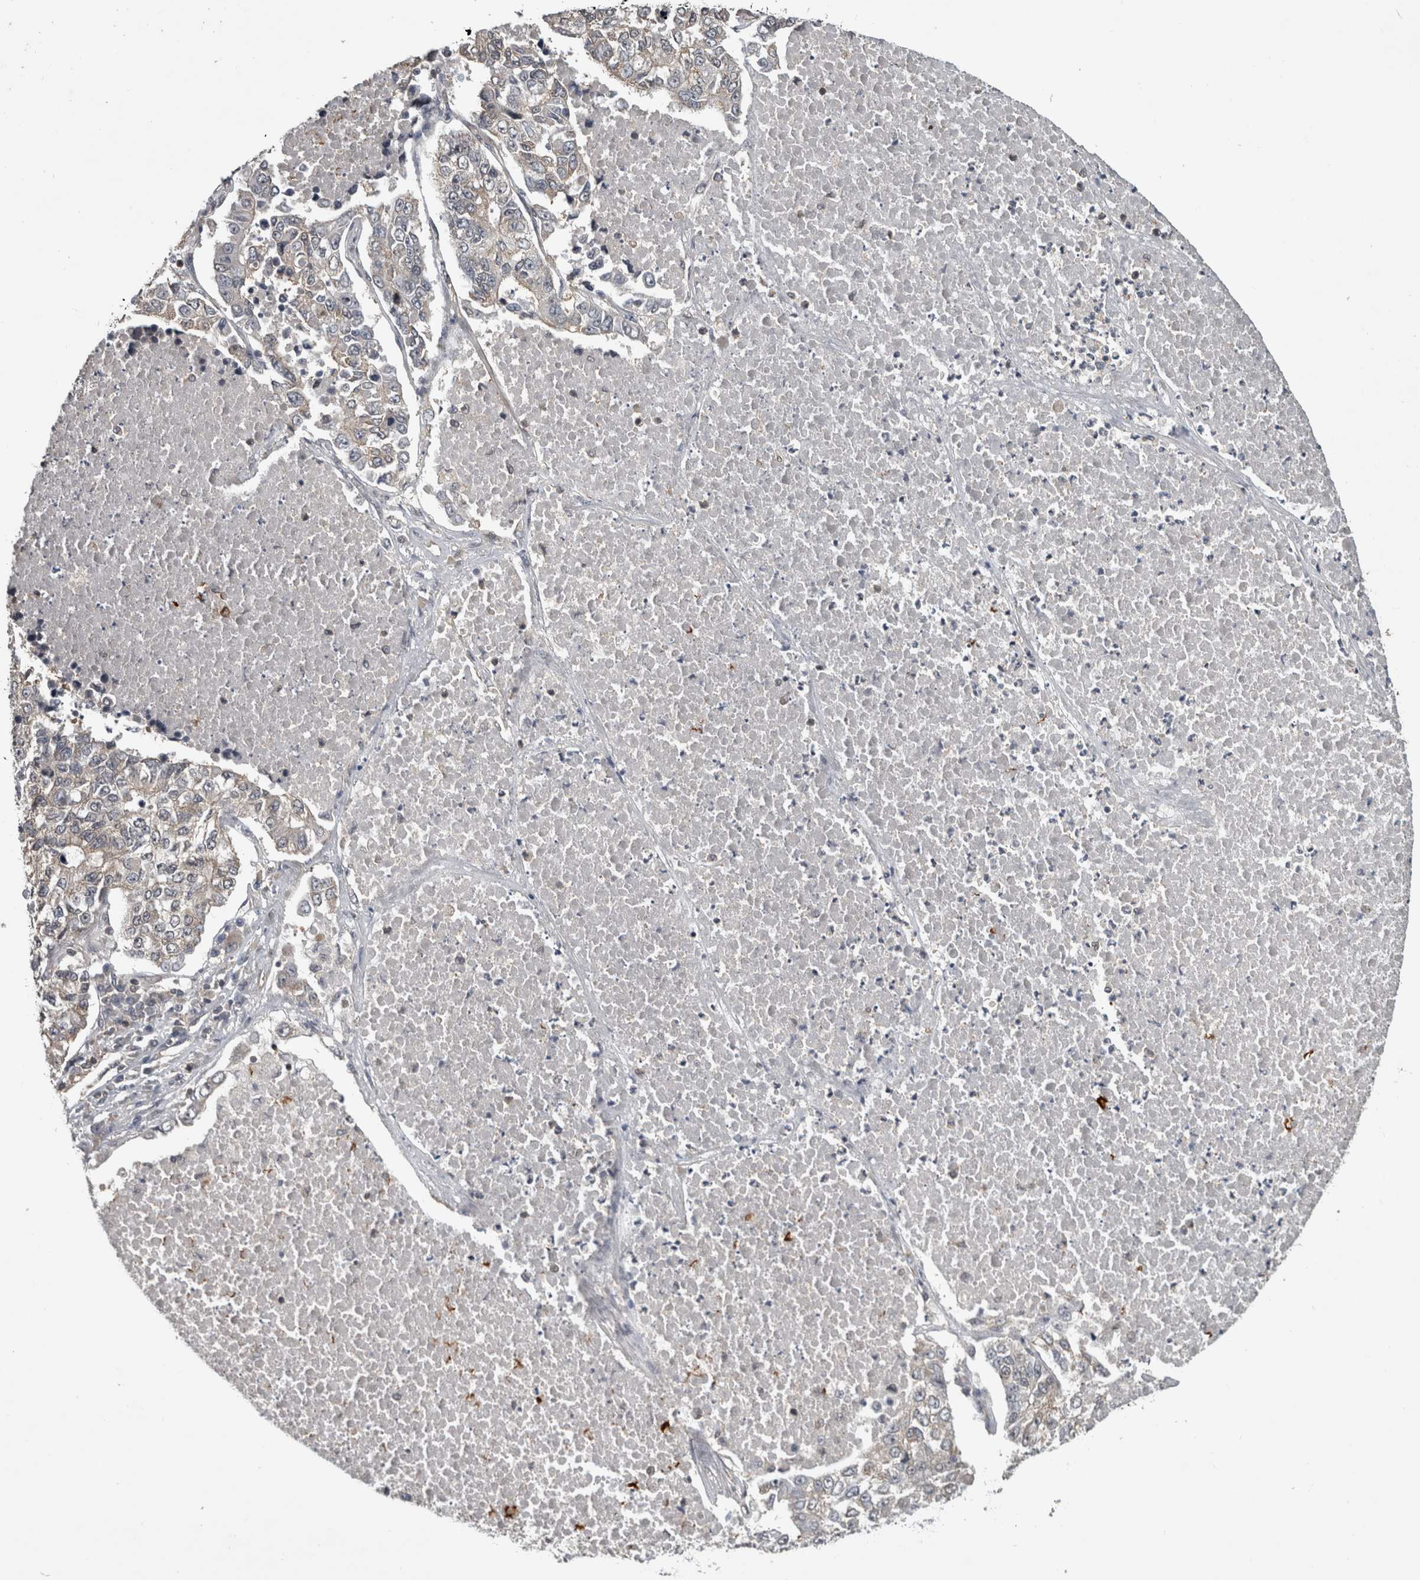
{"staining": {"intensity": "weak", "quantity": "<25%", "location": "cytoplasmic/membranous"}, "tissue": "lung cancer", "cell_type": "Tumor cells", "image_type": "cancer", "snomed": [{"axis": "morphology", "description": "Adenocarcinoma, NOS"}, {"axis": "topography", "description": "Lung"}], "caption": "Tumor cells are negative for protein expression in human lung adenocarcinoma.", "gene": "ATXN2", "patient": {"sex": "male", "age": 49}}